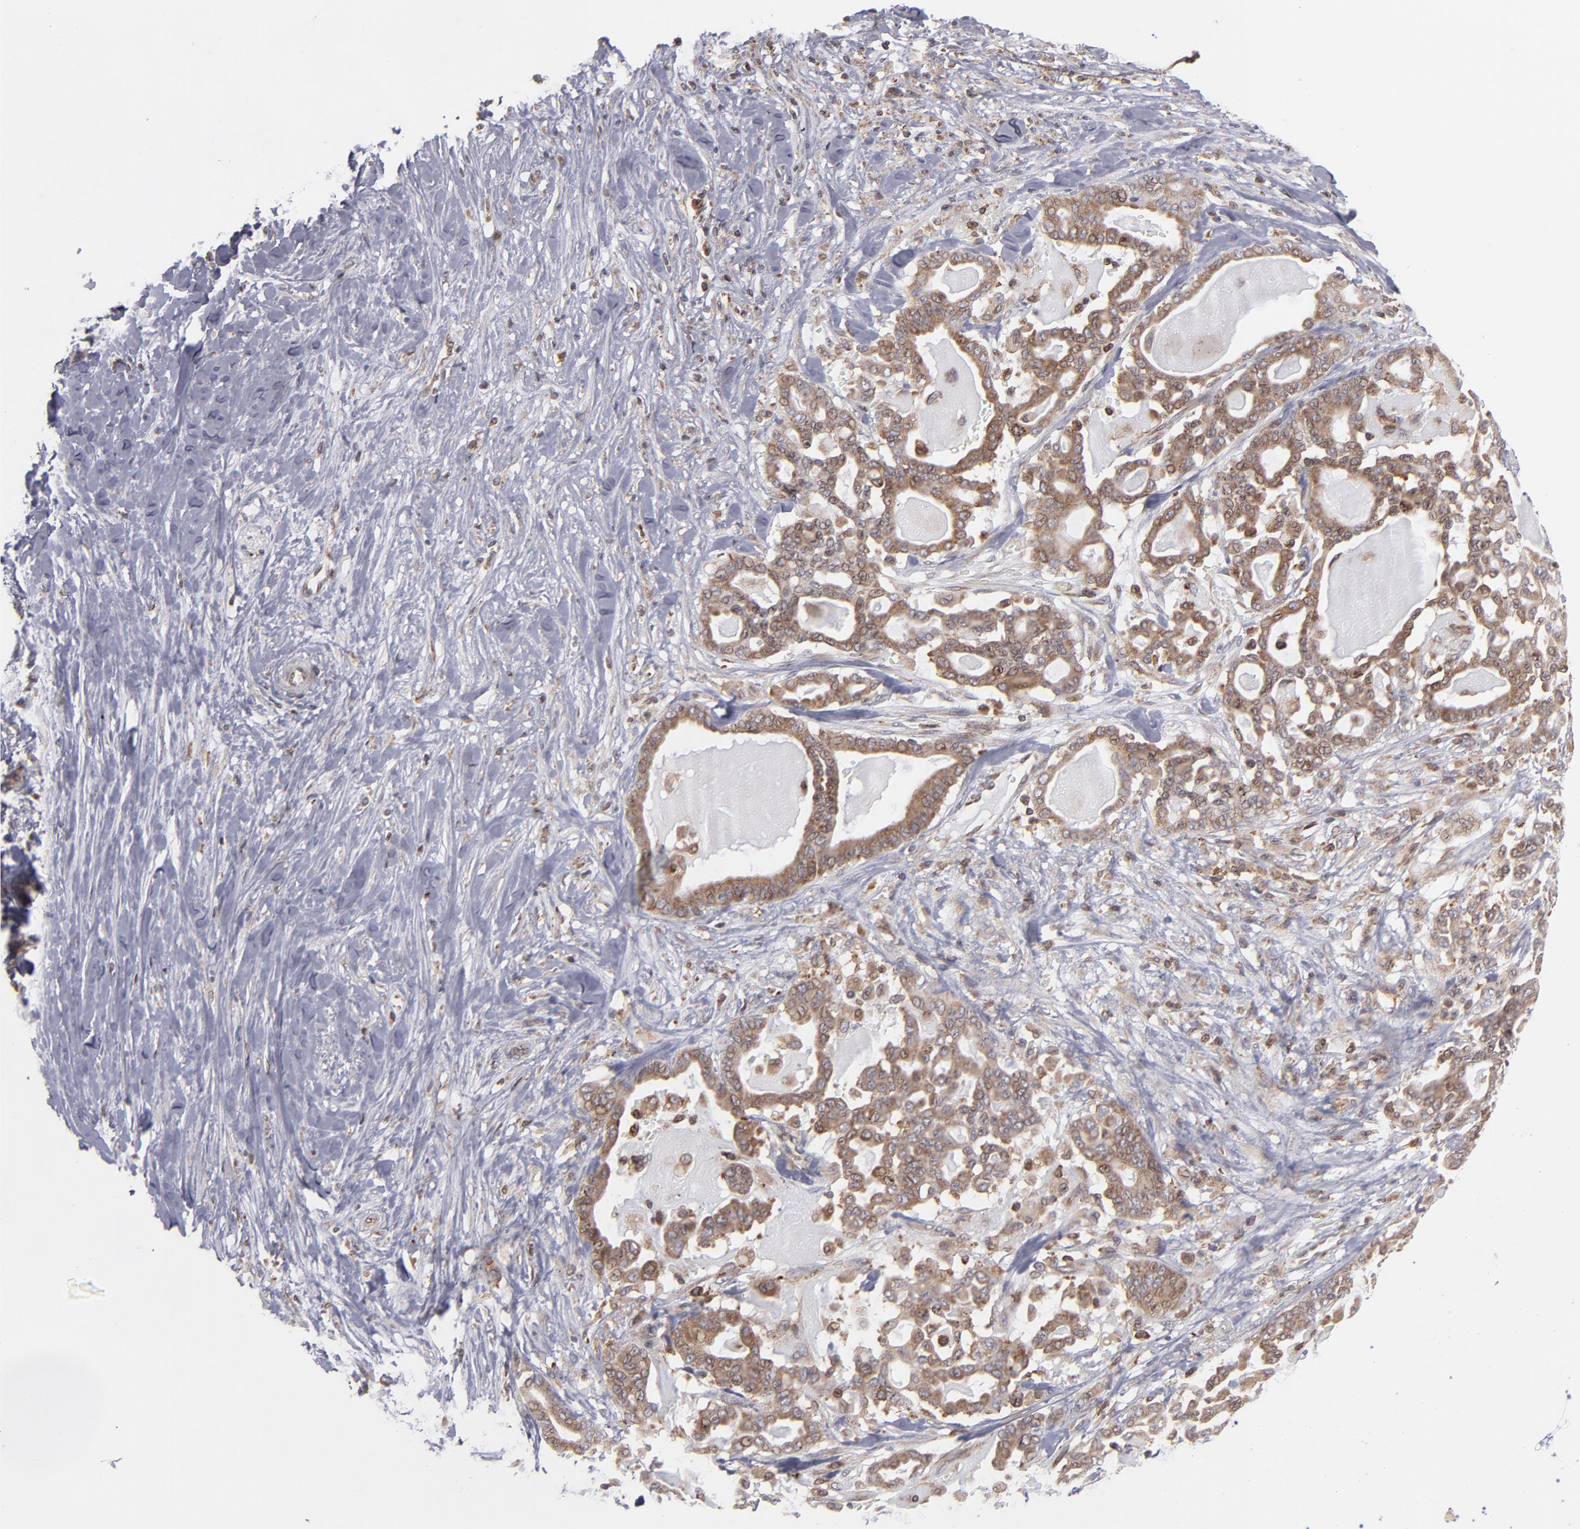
{"staining": {"intensity": "moderate", "quantity": ">75%", "location": "cytoplasmic/membranous"}, "tissue": "pancreatic cancer", "cell_type": "Tumor cells", "image_type": "cancer", "snomed": [{"axis": "morphology", "description": "Adenocarcinoma, NOS"}, {"axis": "topography", "description": "Pancreas"}], "caption": "IHC image of neoplastic tissue: human pancreatic adenocarcinoma stained using immunohistochemistry displays medium levels of moderate protein expression localized specifically in the cytoplasmic/membranous of tumor cells, appearing as a cytoplasmic/membranous brown color.", "gene": "TMX1", "patient": {"sex": "male", "age": 63}}